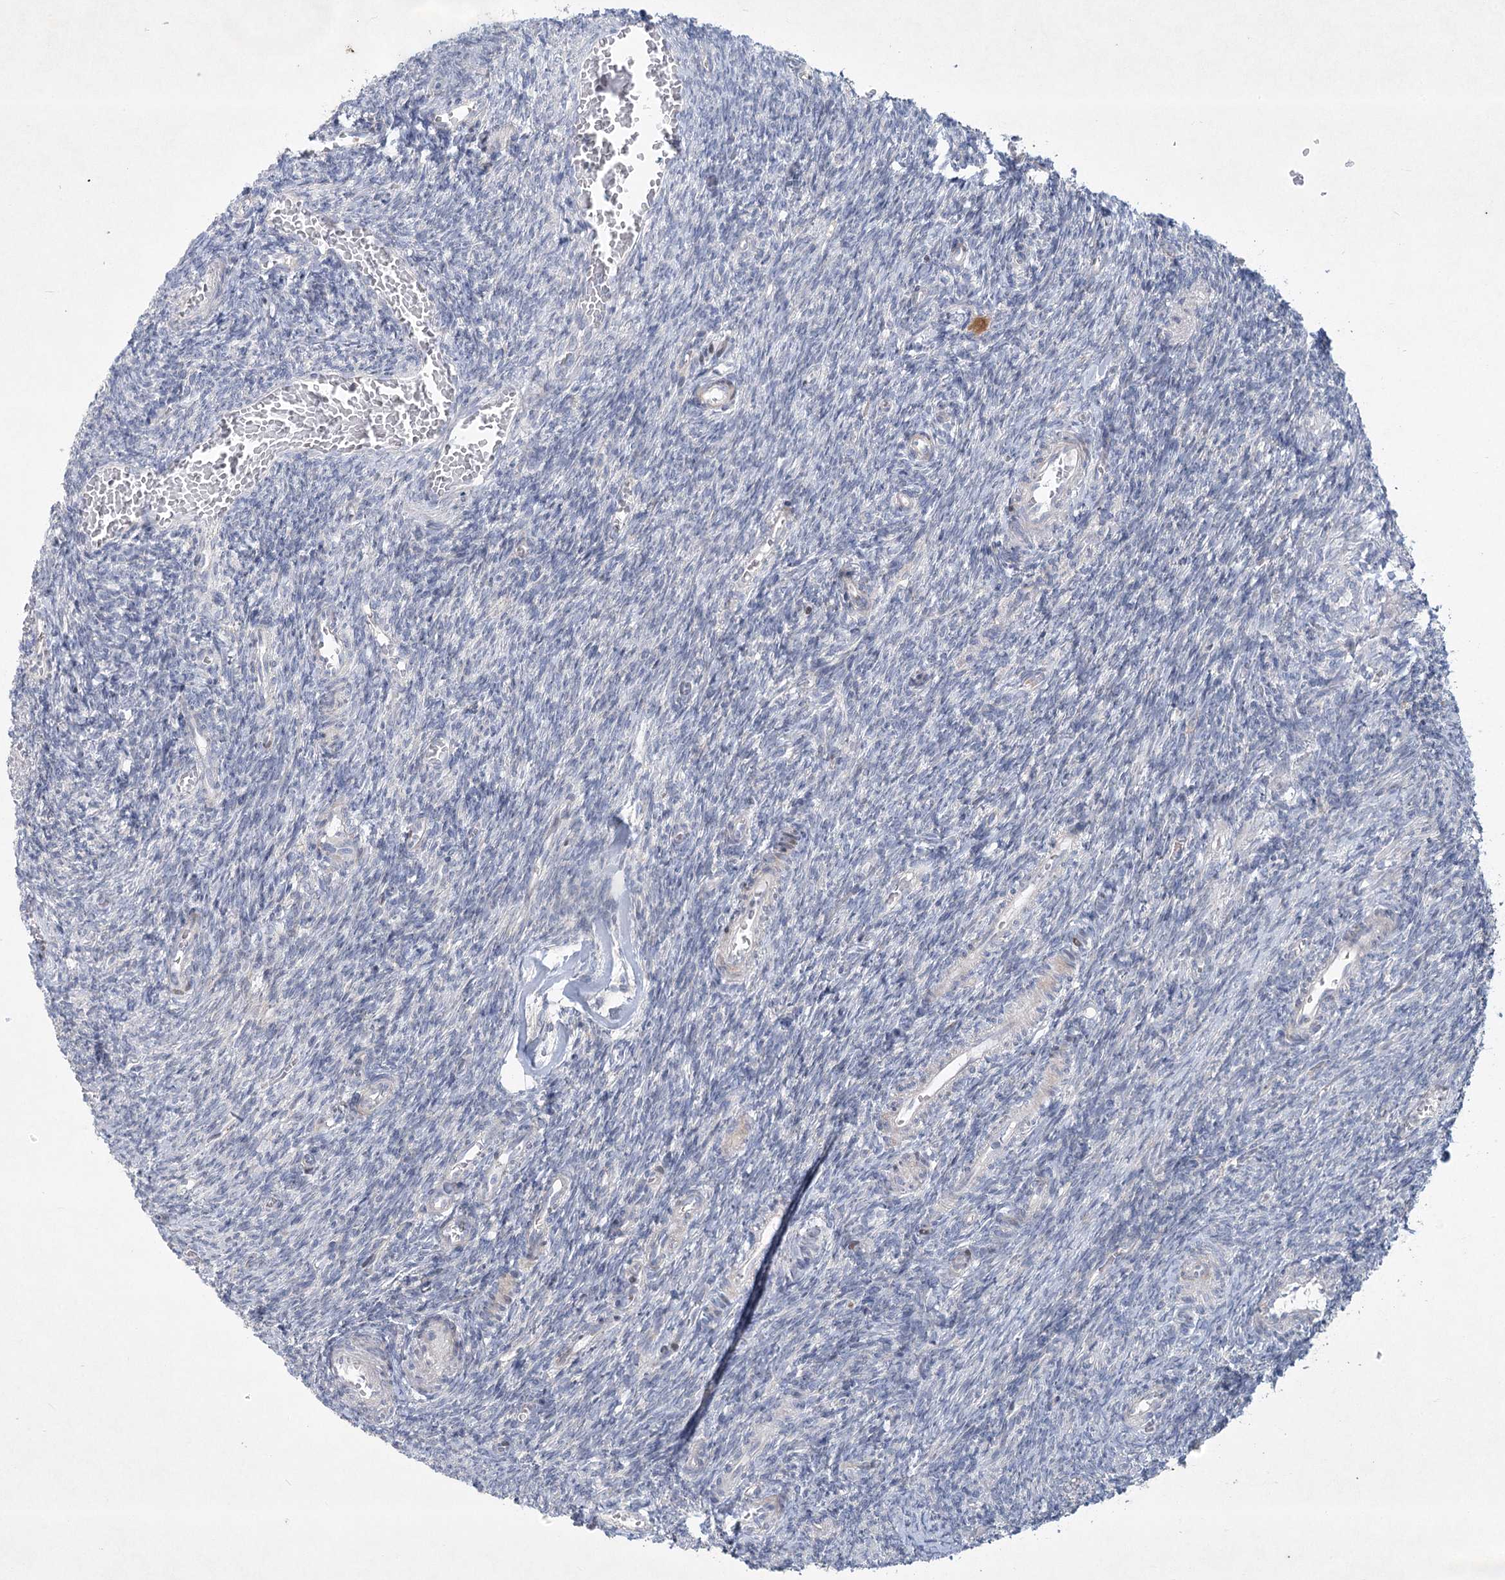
{"staining": {"intensity": "negative", "quantity": "none", "location": "none"}, "tissue": "ovary", "cell_type": "Ovarian stroma cells", "image_type": "normal", "snomed": [{"axis": "morphology", "description": "Normal tissue, NOS"}, {"axis": "topography", "description": "Ovary"}], "caption": "This is an IHC photomicrograph of unremarkable ovary. There is no positivity in ovarian stroma cells.", "gene": "PLA2G12A", "patient": {"sex": "female", "age": 27}}